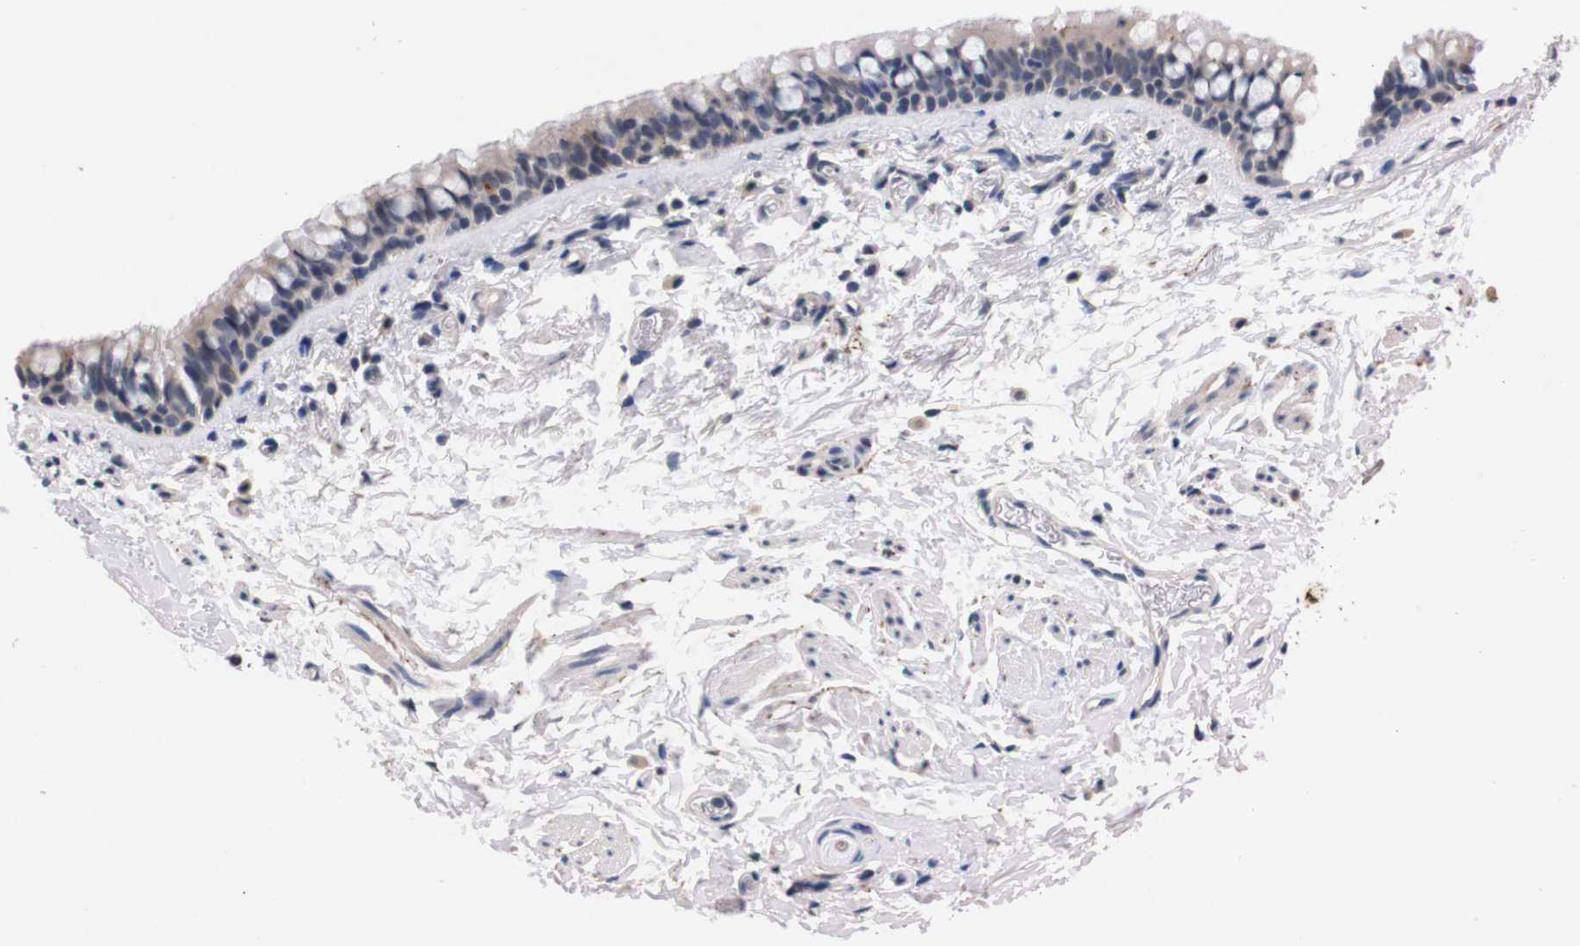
{"staining": {"intensity": "weak", "quantity": "<25%", "location": "cytoplasmic/membranous"}, "tissue": "bronchus", "cell_type": "Respiratory epithelial cells", "image_type": "normal", "snomed": [{"axis": "morphology", "description": "Normal tissue, NOS"}, {"axis": "morphology", "description": "Malignant melanoma, Metastatic site"}, {"axis": "topography", "description": "Bronchus"}, {"axis": "topography", "description": "Lung"}], "caption": "The immunohistochemistry histopathology image has no significant expression in respiratory epithelial cells of bronchus. Nuclei are stained in blue.", "gene": "TNFRSF21", "patient": {"sex": "male", "age": 64}}